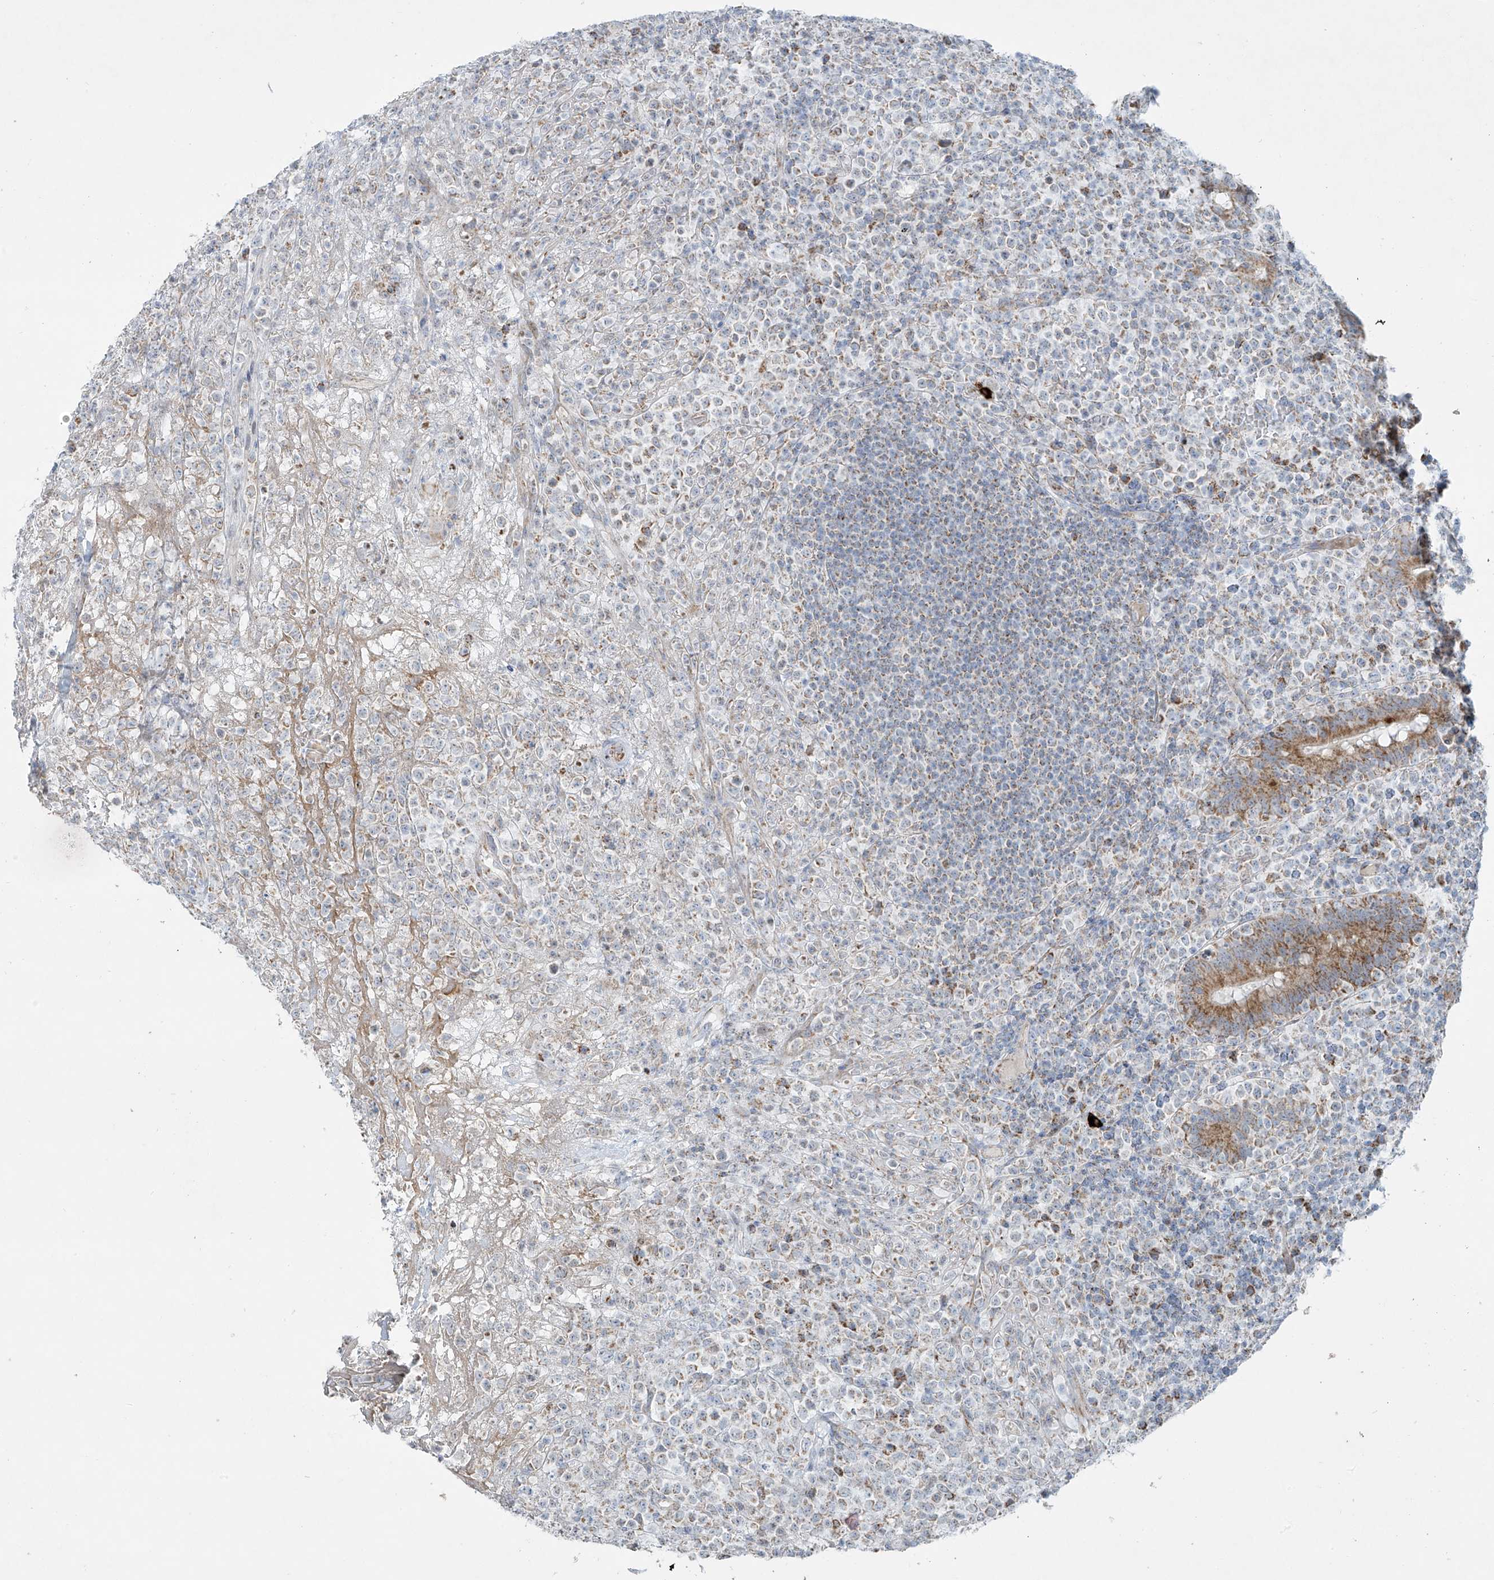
{"staining": {"intensity": "weak", "quantity": "25%-75%", "location": "cytoplasmic/membranous"}, "tissue": "lymphoma", "cell_type": "Tumor cells", "image_type": "cancer", "snomed": [{"axis": "morphology", "description": "Malignant lymphoma, non-Hodgkin's type, High grade"}, {"axis": "topography", "description": "Colon"}], "caption": "This histopathology image displays immunohistochemistry (IHC) staining of lymphoma, with low weak cytoplasmic/membranous positivity in about 25%-75% of tumor cells.", "gene": "SMDT1", "patient": {"sex": "female", "age": 53}}